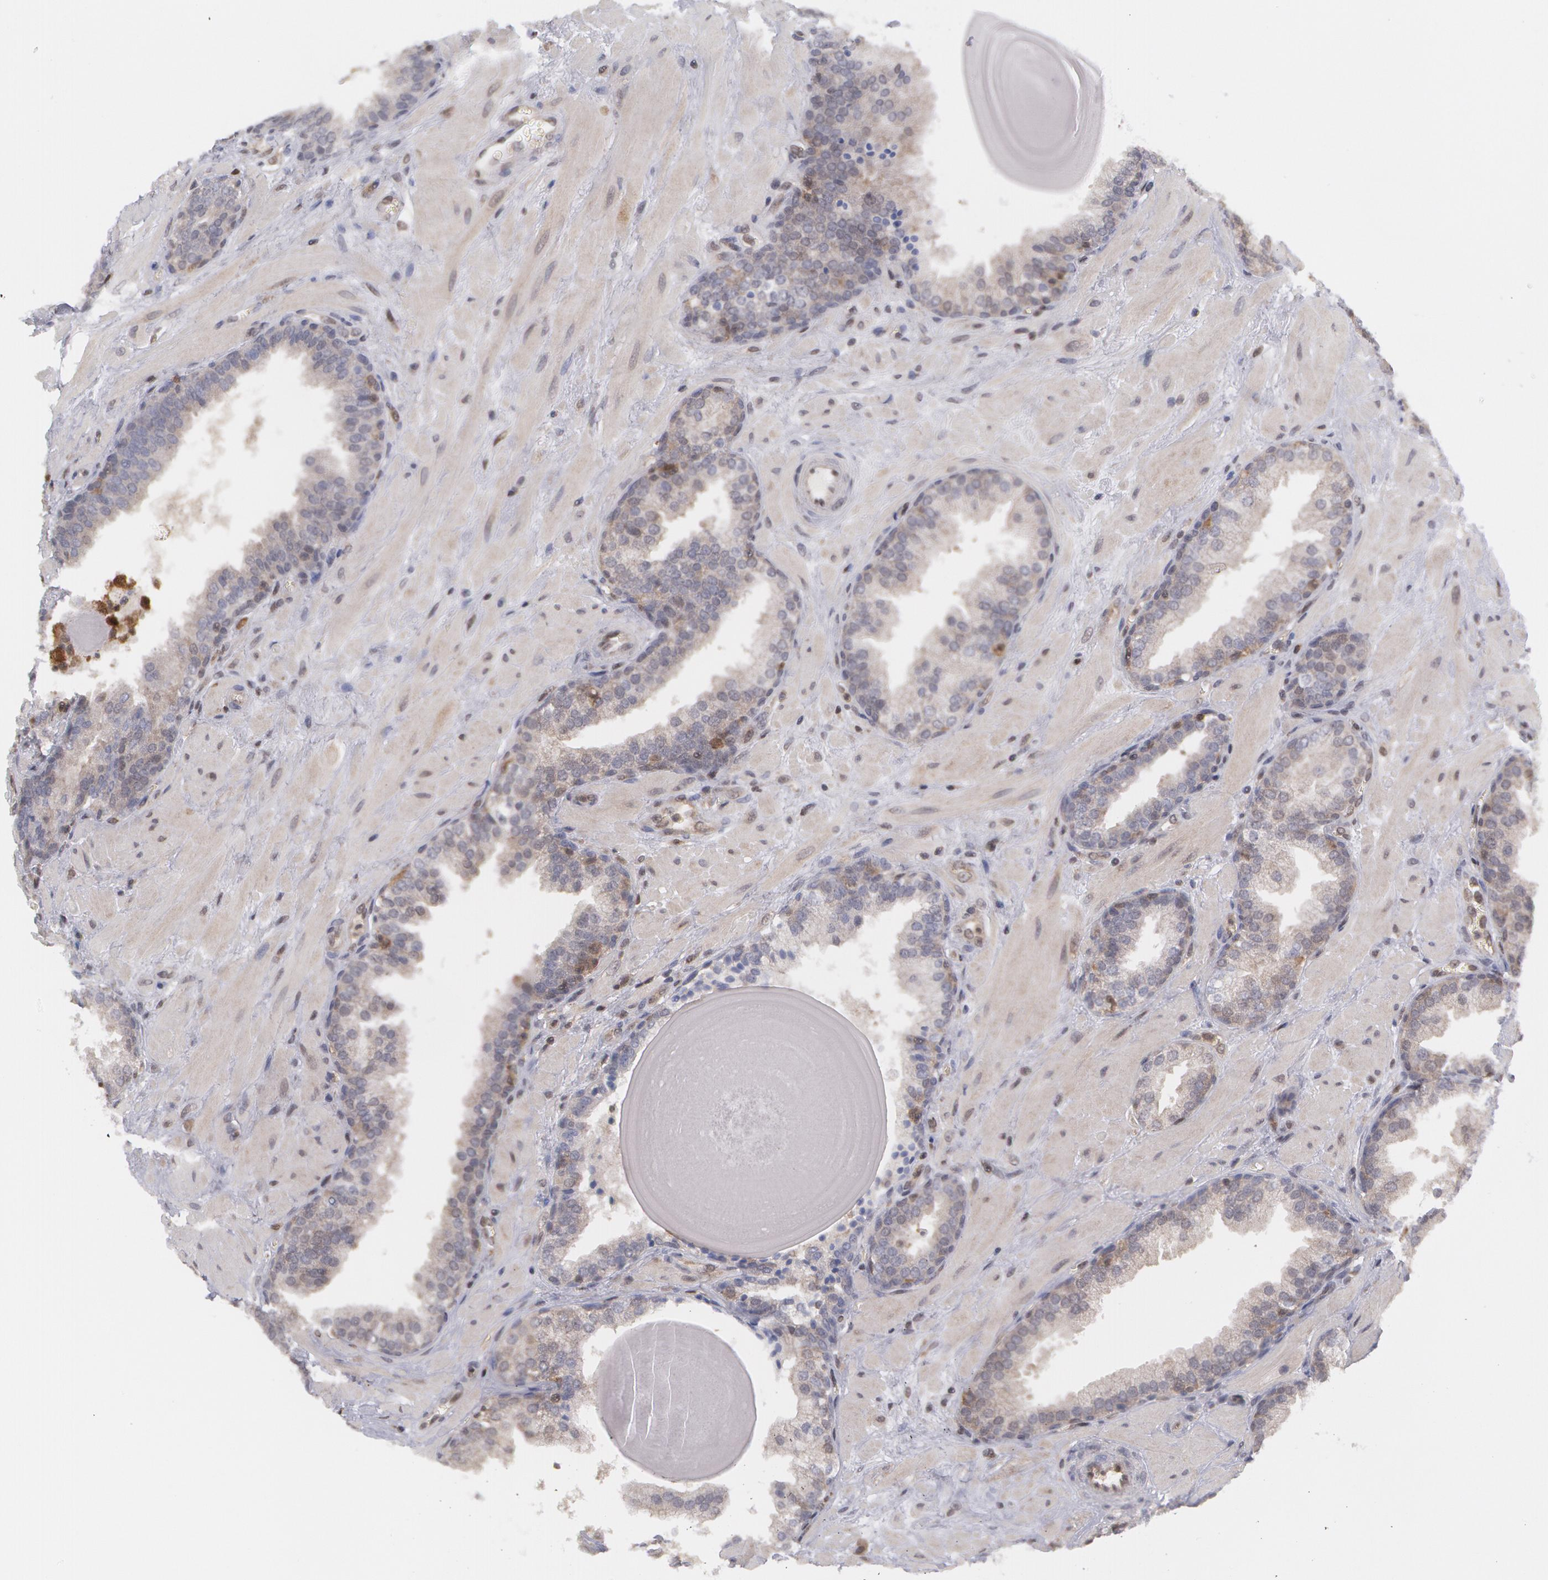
{"staining": {"intensity": "weak", "quantity": "<25%", "location": "nuclear"}, "tissue": "prostate", "cell_type": "Glandular cells", "image_type": "normal", "snomed": [{"axis": "morphology", "description": "Normal tissue, NOS"}, {"axis": "topography", "description": "Prostate"}], "caption": "Immunohistochemical staining of normal human prostate reveals no significant positivity in glandular cells.", "gene": "TXNRD1", "patient": {"sex": "male", "age": 51}}